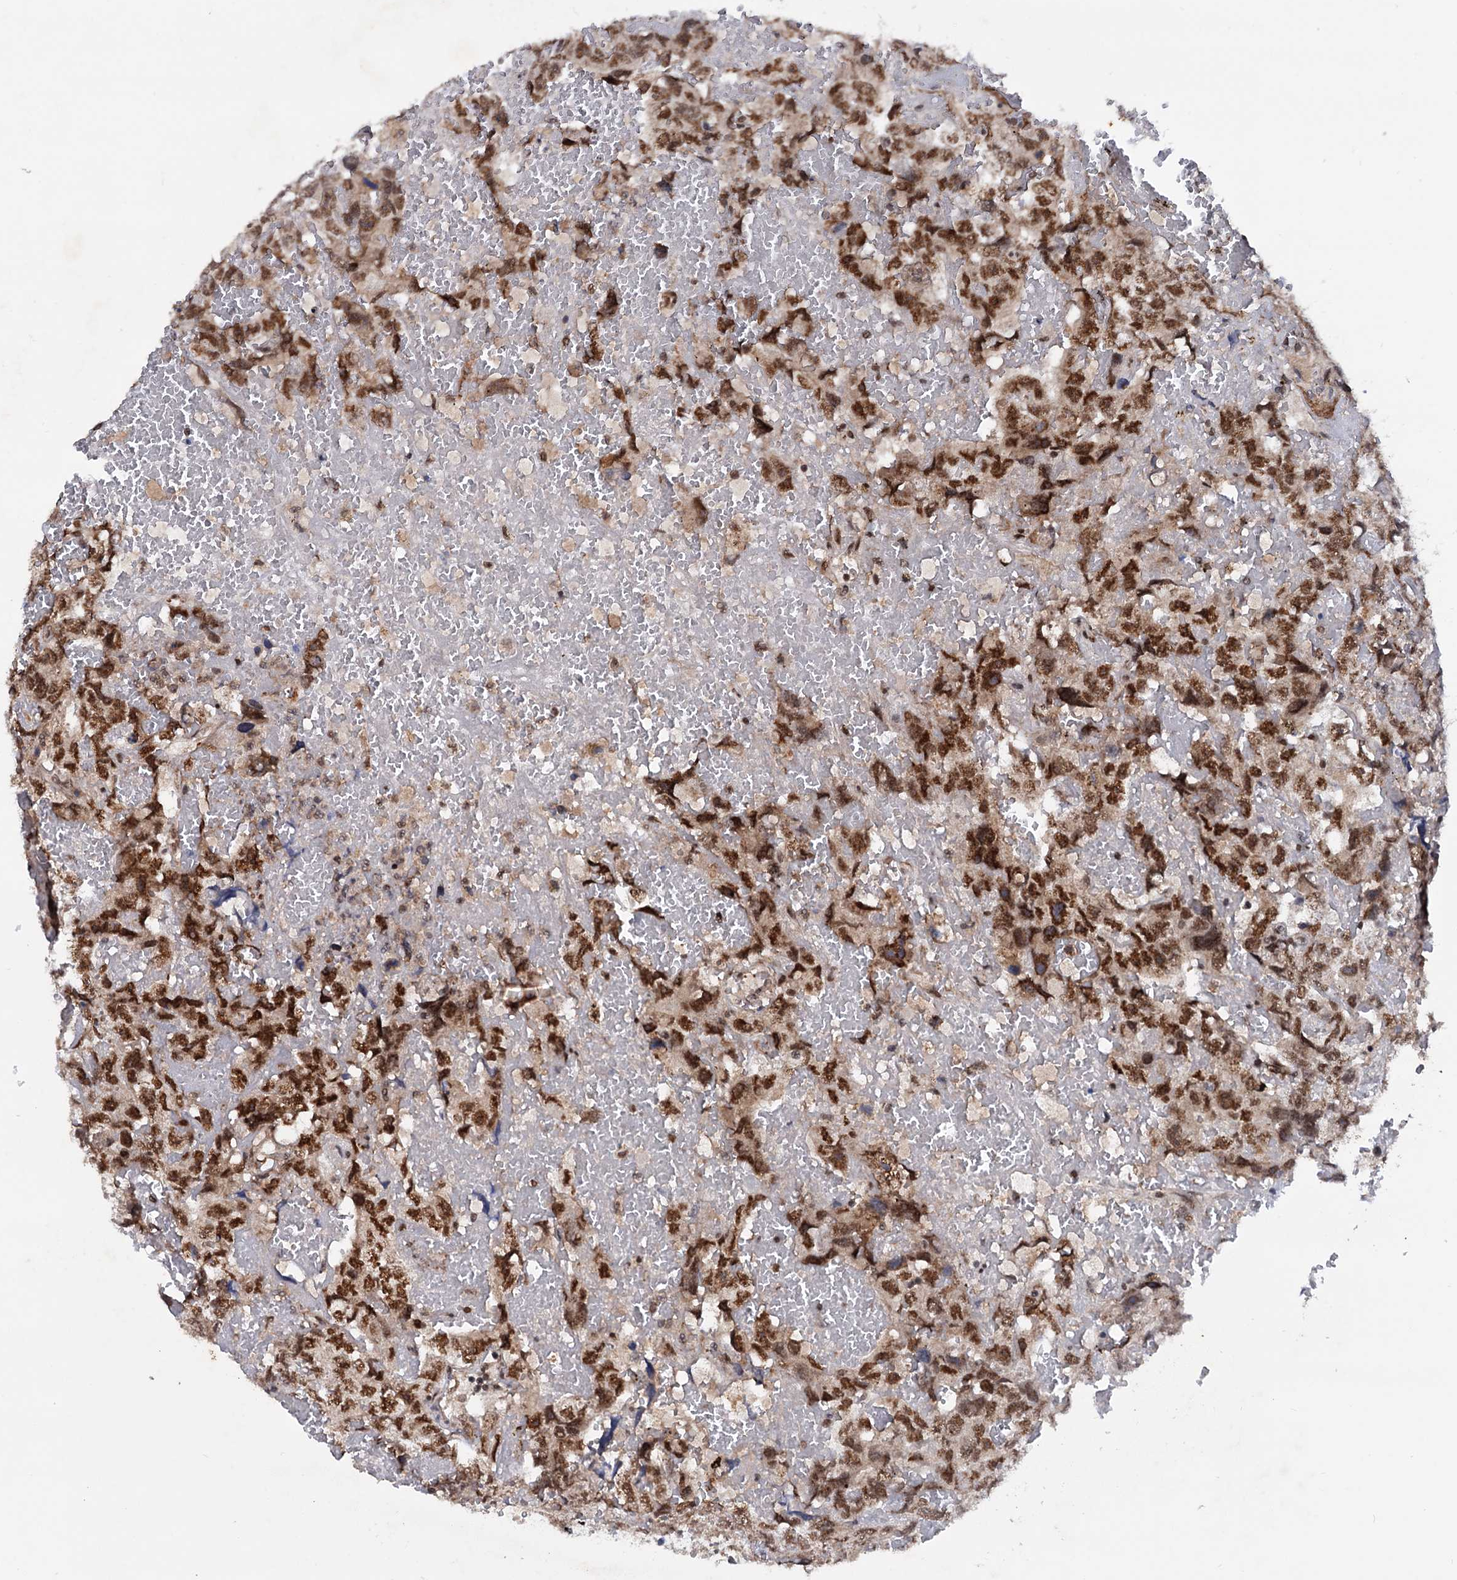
{"staining": {"intensity": "strong", "quantity": ">75%", "location": "nuclear"}, "tissue": "testis cancer", "cell_type": "Tumor cells", "image_type": "cancer", "snomed": [{"axis": "morphology", "description": "Carcinoma, Embryonal, NOS"}, {"axis": "topography", "description": "Testis"}], "caption": "Embryonal carcinoma (testis) stained with immunohistochemistry (IHC) reveals strong nuclear expression in approximately >75% of tumor cells.", "gene": "TBC1D12", "patient": {"sex": "male", "age": 45}}